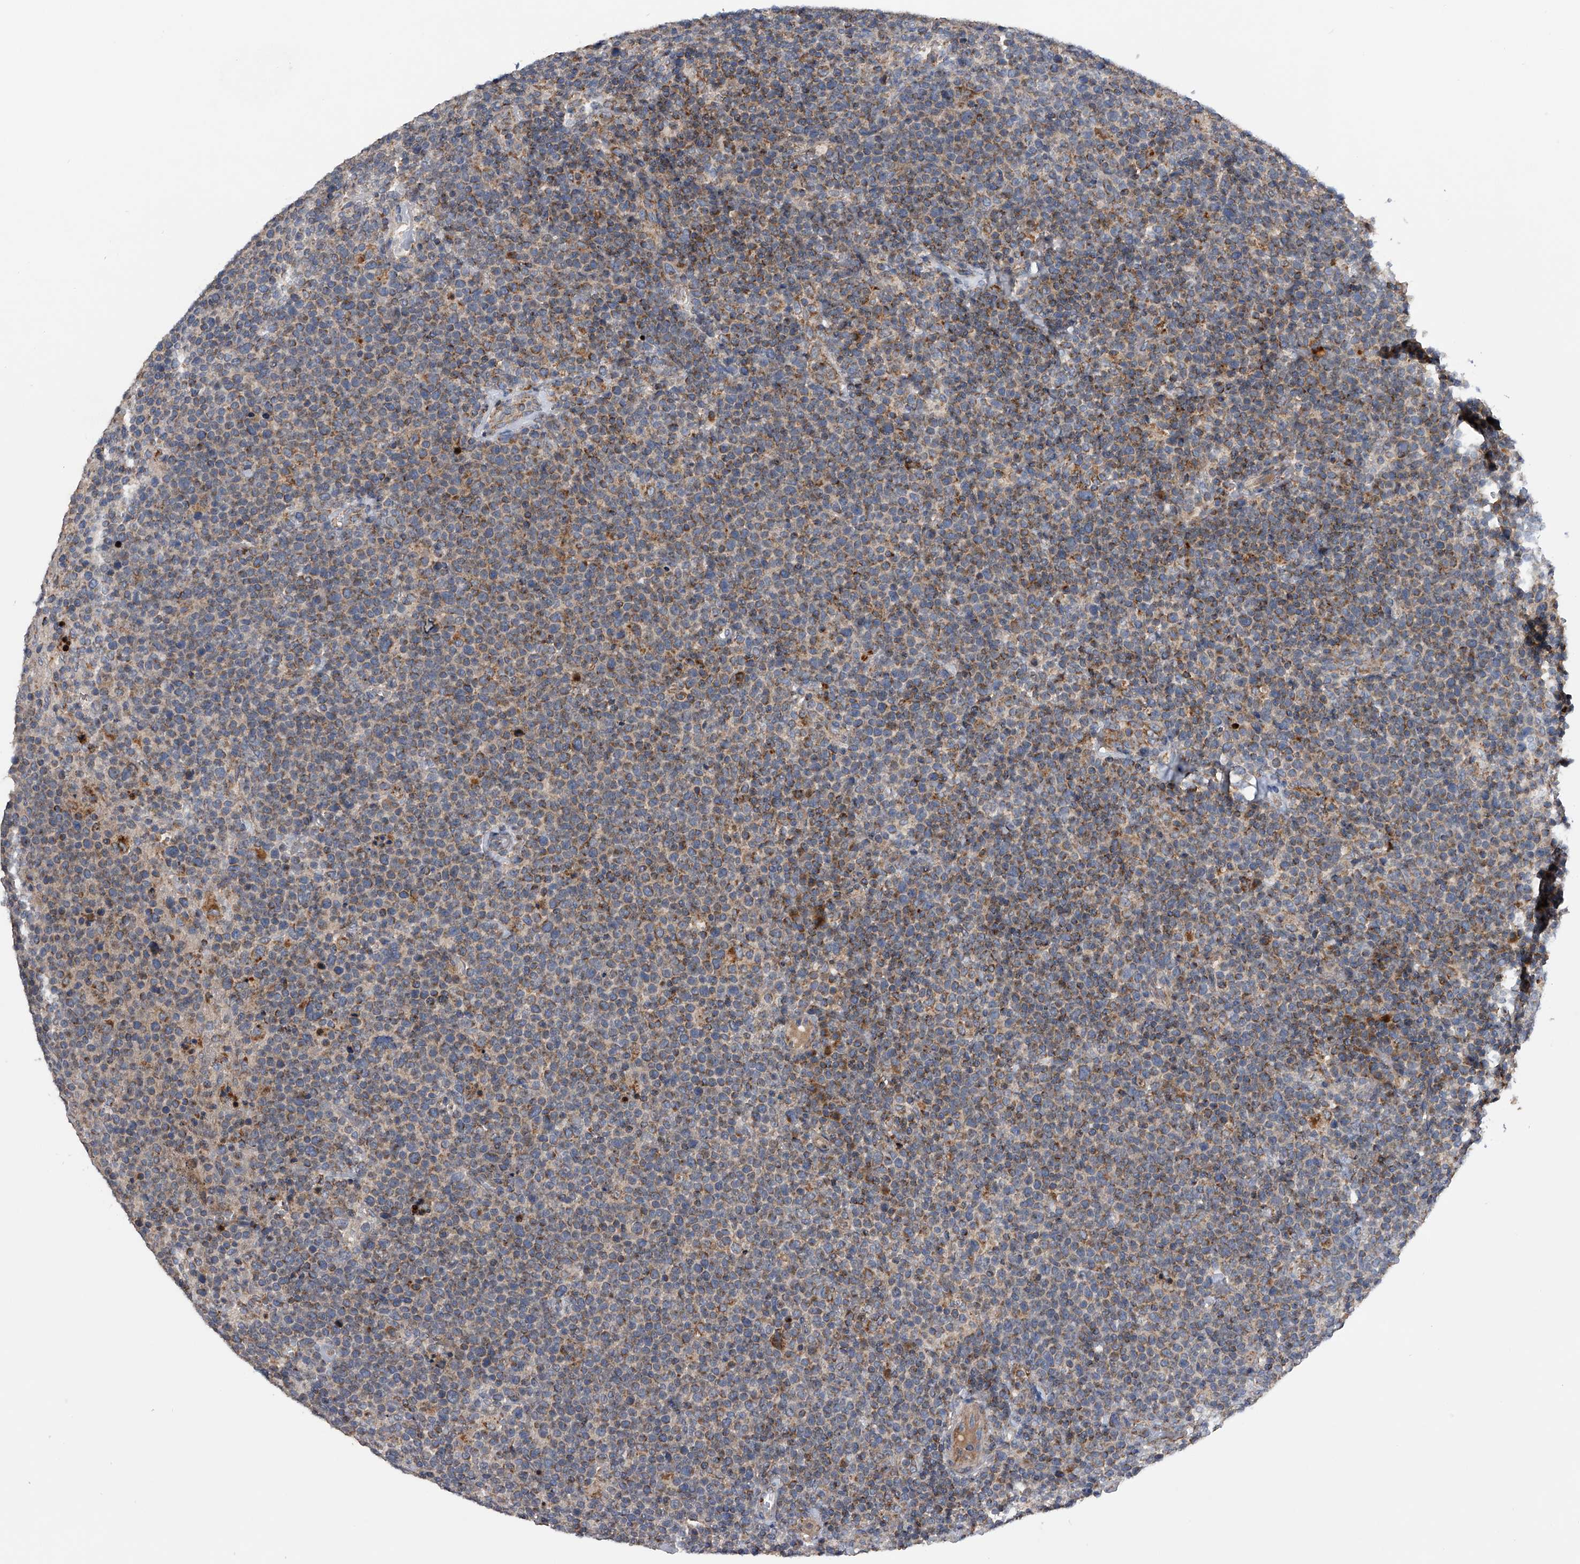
{"staining": {"intensity": "moderate", "quantity": ">75%", "location": "cytoplasmic/membranous"}, "tissue": "lymphoma", "cell_type": "Tumor cells", "image_type": "cancer", "snomed": [{"axis": "morphology", "description": "Malignant lymphoma, non-Hodgkin's type, High grade"}, {"axis": "topography", "description": "Lymph node"}], "caption": "Immunohistochemical staining of human malignant lymphoma, non-Hodgkin's type (high-grade) demonstrates medium levels of moderate cytoplasmic/membranous staining in approximately >75% of tumor cells. (Brightfield microscopy of DAB IHC at high magnification).", "gene": "LYRM4", "patient": {"sex": "male", "age": 61}}